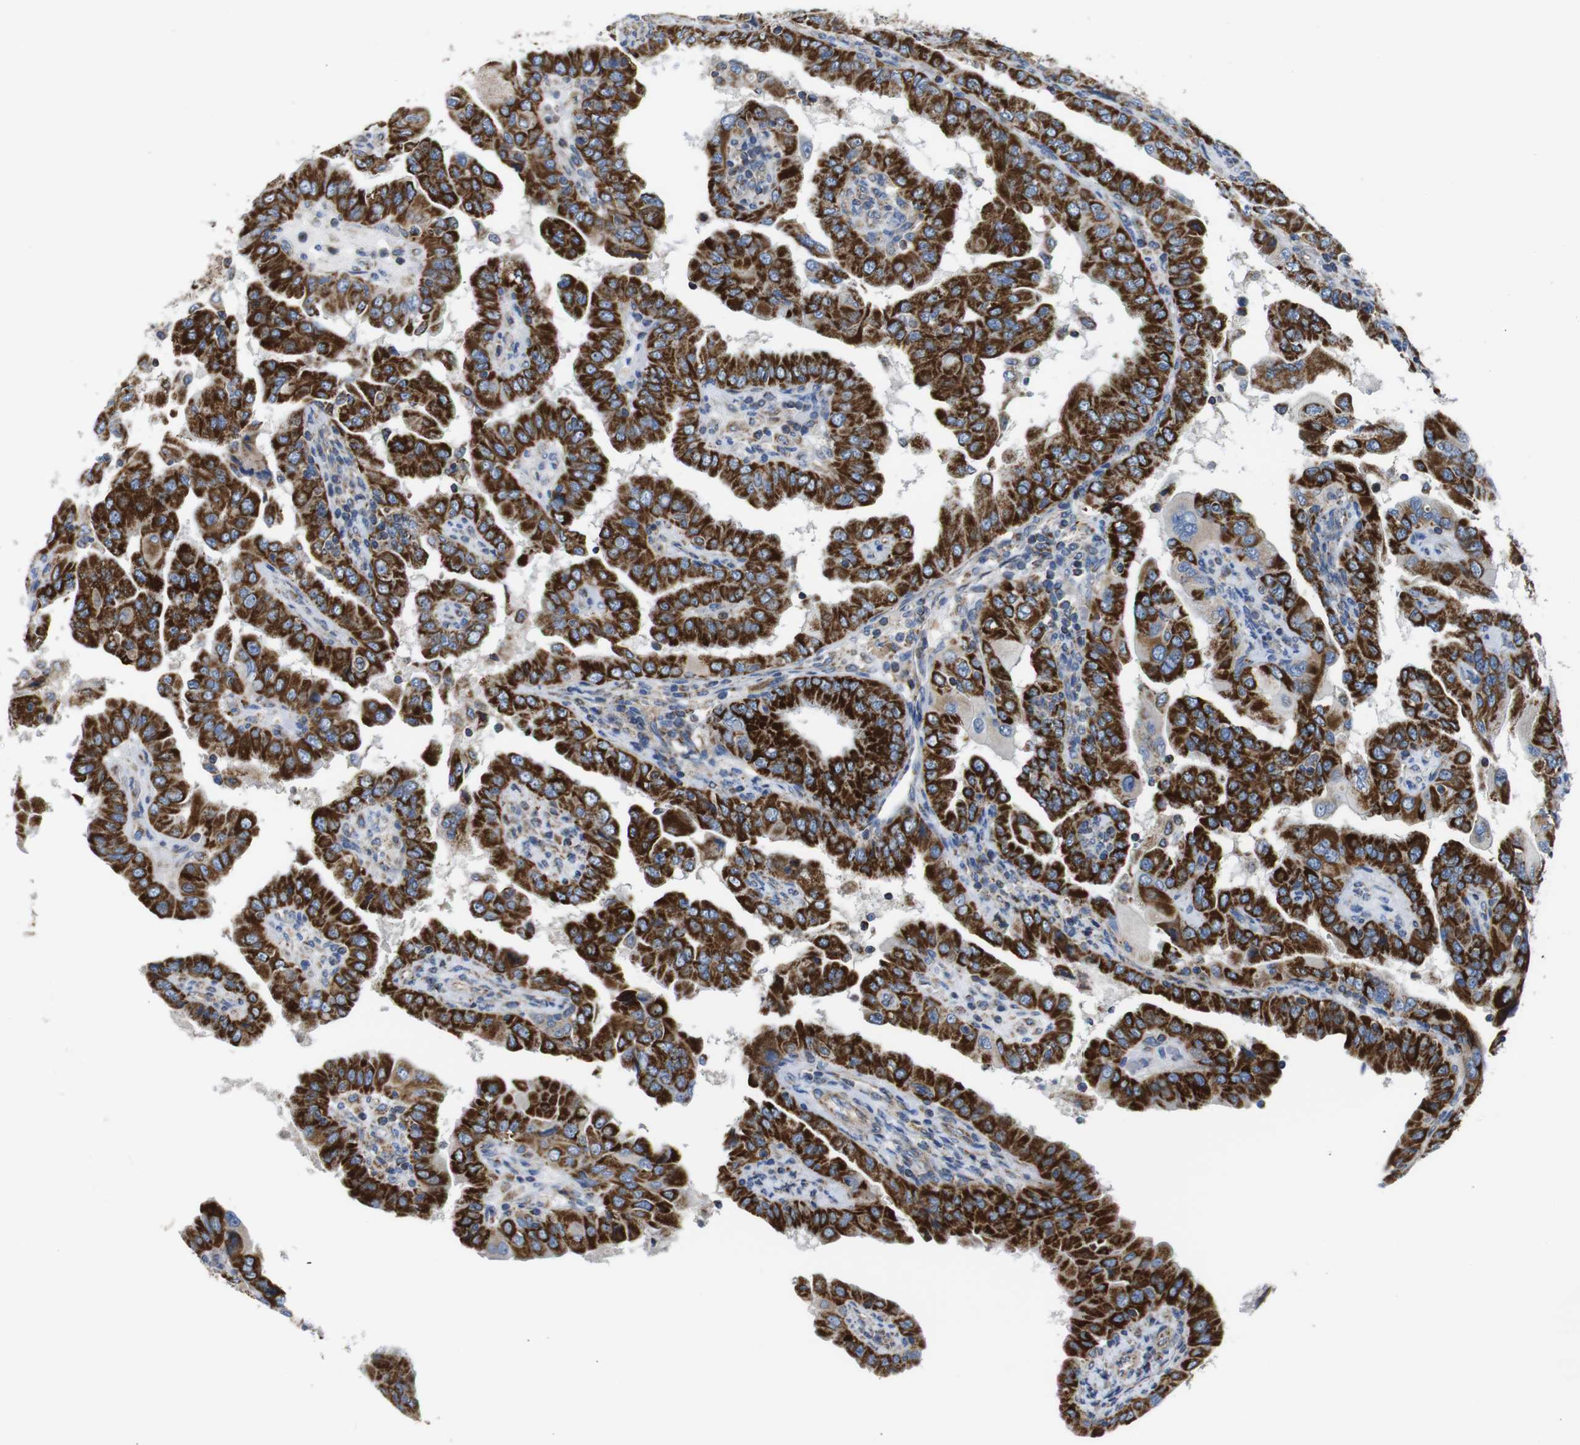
{"staining": {"intensity": "strong", "quantity": ">75%", "location": "cytoplasmic/membranous"}, "tissue": "thyroid cancer", "cell_type": "Tumor cells", "image_type": "cancer", "snomed": [{"axis": "morphology", "description": "Papillary adenocarcinoma, NOS"}, {"axis": "topography", "description": "Thyroid gland"}], "caption": "Protein staining by immunohistochemistry exhibits strong cytoplasmic/membranous positivity in about >75% of tumor cells in thyroid cancer (papillary adenocarcinoma). (DAB (3,3'-diaminobenzidine) IHC with brightfield microscopy, high magnification).", "gene": "PDCD1LG2", "patient": {"sex": "male", "age": 33}}